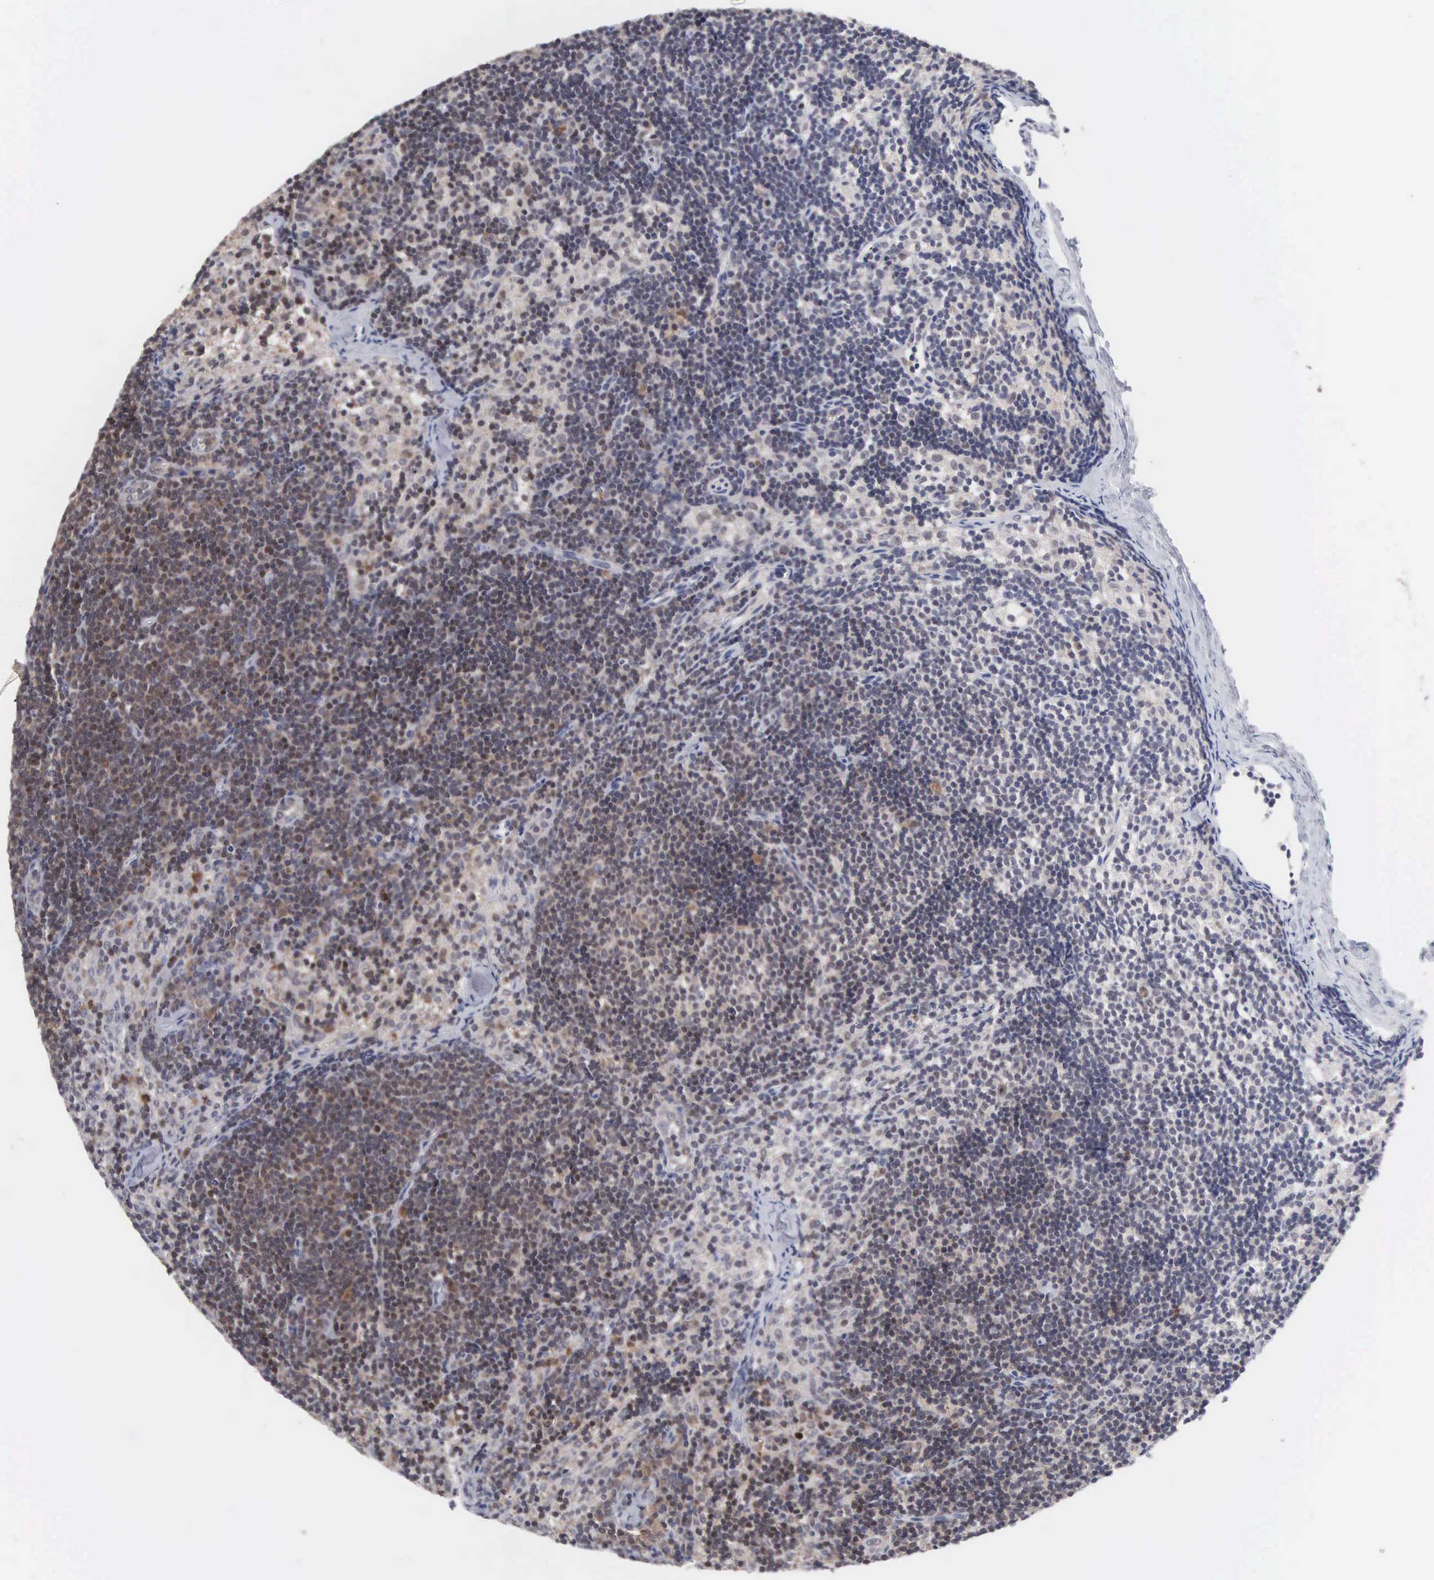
{"staining": {"intensity": "moderate", "quantity": "25%-75%", "location": "nuclear"}, "tissue": "lymph node", "cell_type": "Germinal center cells", "image_type": "normal", "snomed": [{"axis": "morphology", "description": "Normal tissue, NOS"}, {"axis": "topography", "description": "Lymph node"}], "caption": "An image of human lymph node stained for a protein shows moderate nuclear brown staining in germinal center cells. (IHC, brightfield microscopy, high magnification).", "gene": "ACOT4", "patient": {"sex": "female", "age": 35}}